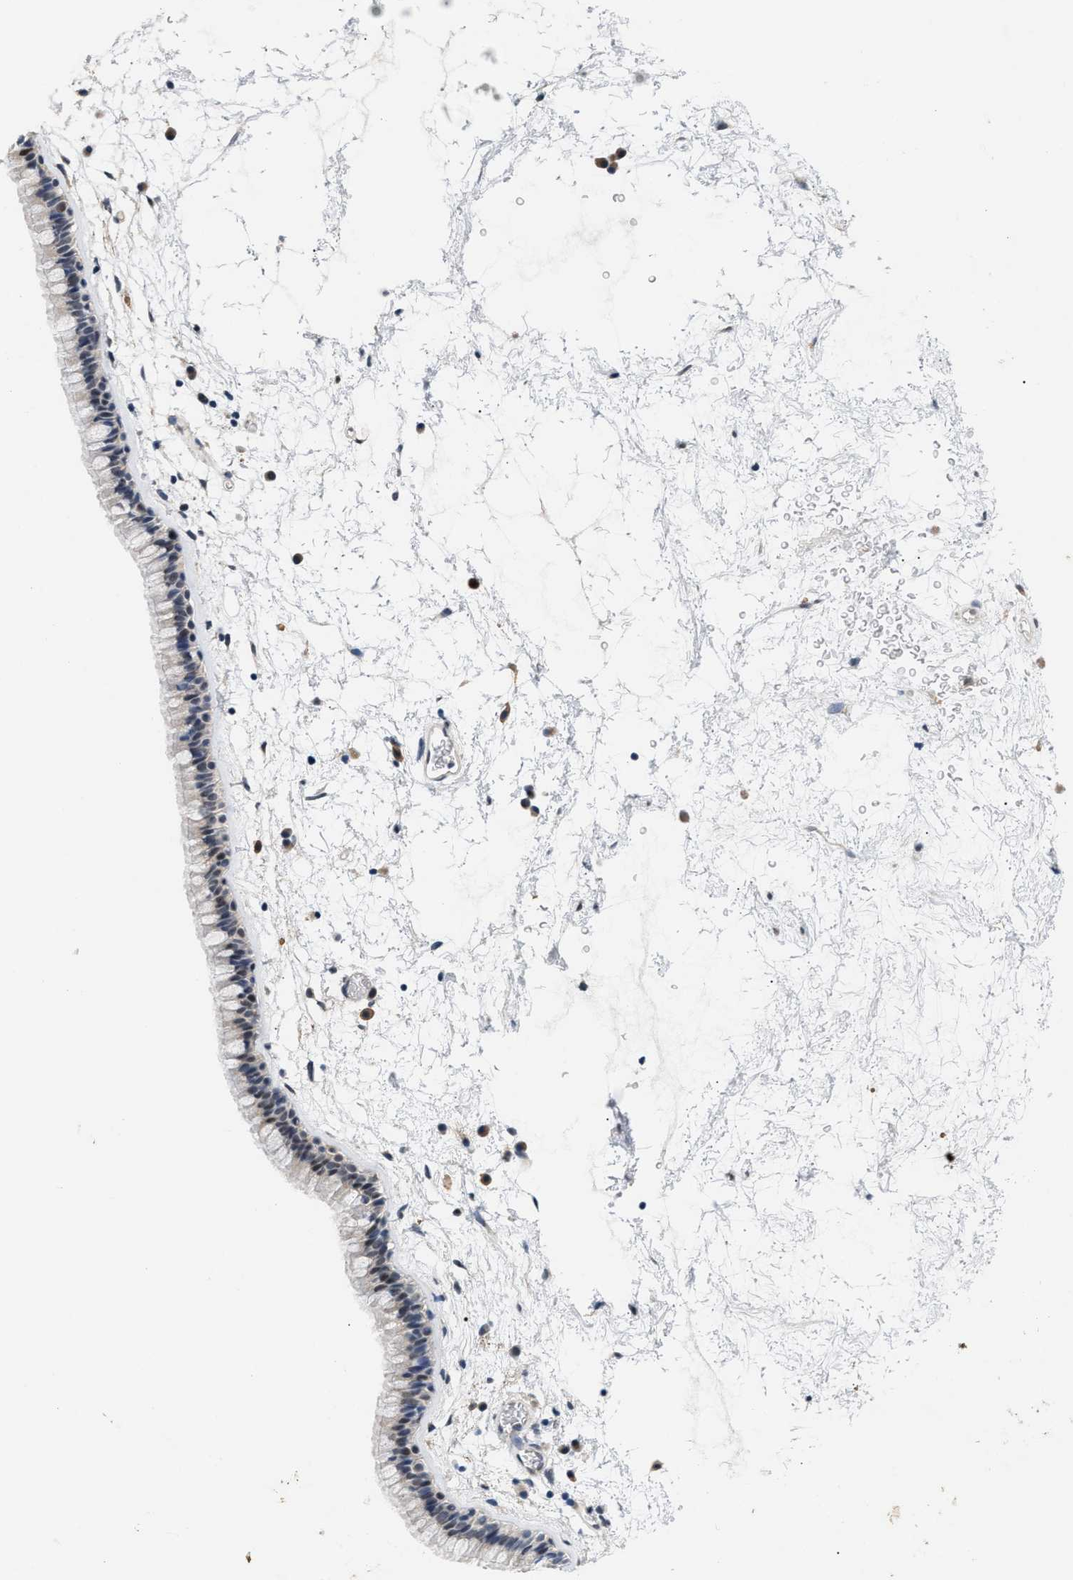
{"staining": {"intensity": "weak", "quantity": "25%-75%", "location": "nuclear"}, "tissue": "nasopharynx", "cell_type": "Respiratory epithelial cells", "image_type": "normal", "snomed": [{"axis": "morphology", "description": "Normal tissue, NOS"}, {"axis": "morphology", "description": "Inflammation, NOS"}, {"axis": "topography", "description": "Nasopharynx"}], "caption": "Immunohistochemistry image of normal nasopharynx stained for a protein (brown), which exhibits low levels of weak nuclear positivity in about 25%-75% of respiratory epithelial cells.", "gene": "TXNRD3", "patient": {"sex": "male", "age": 48}}